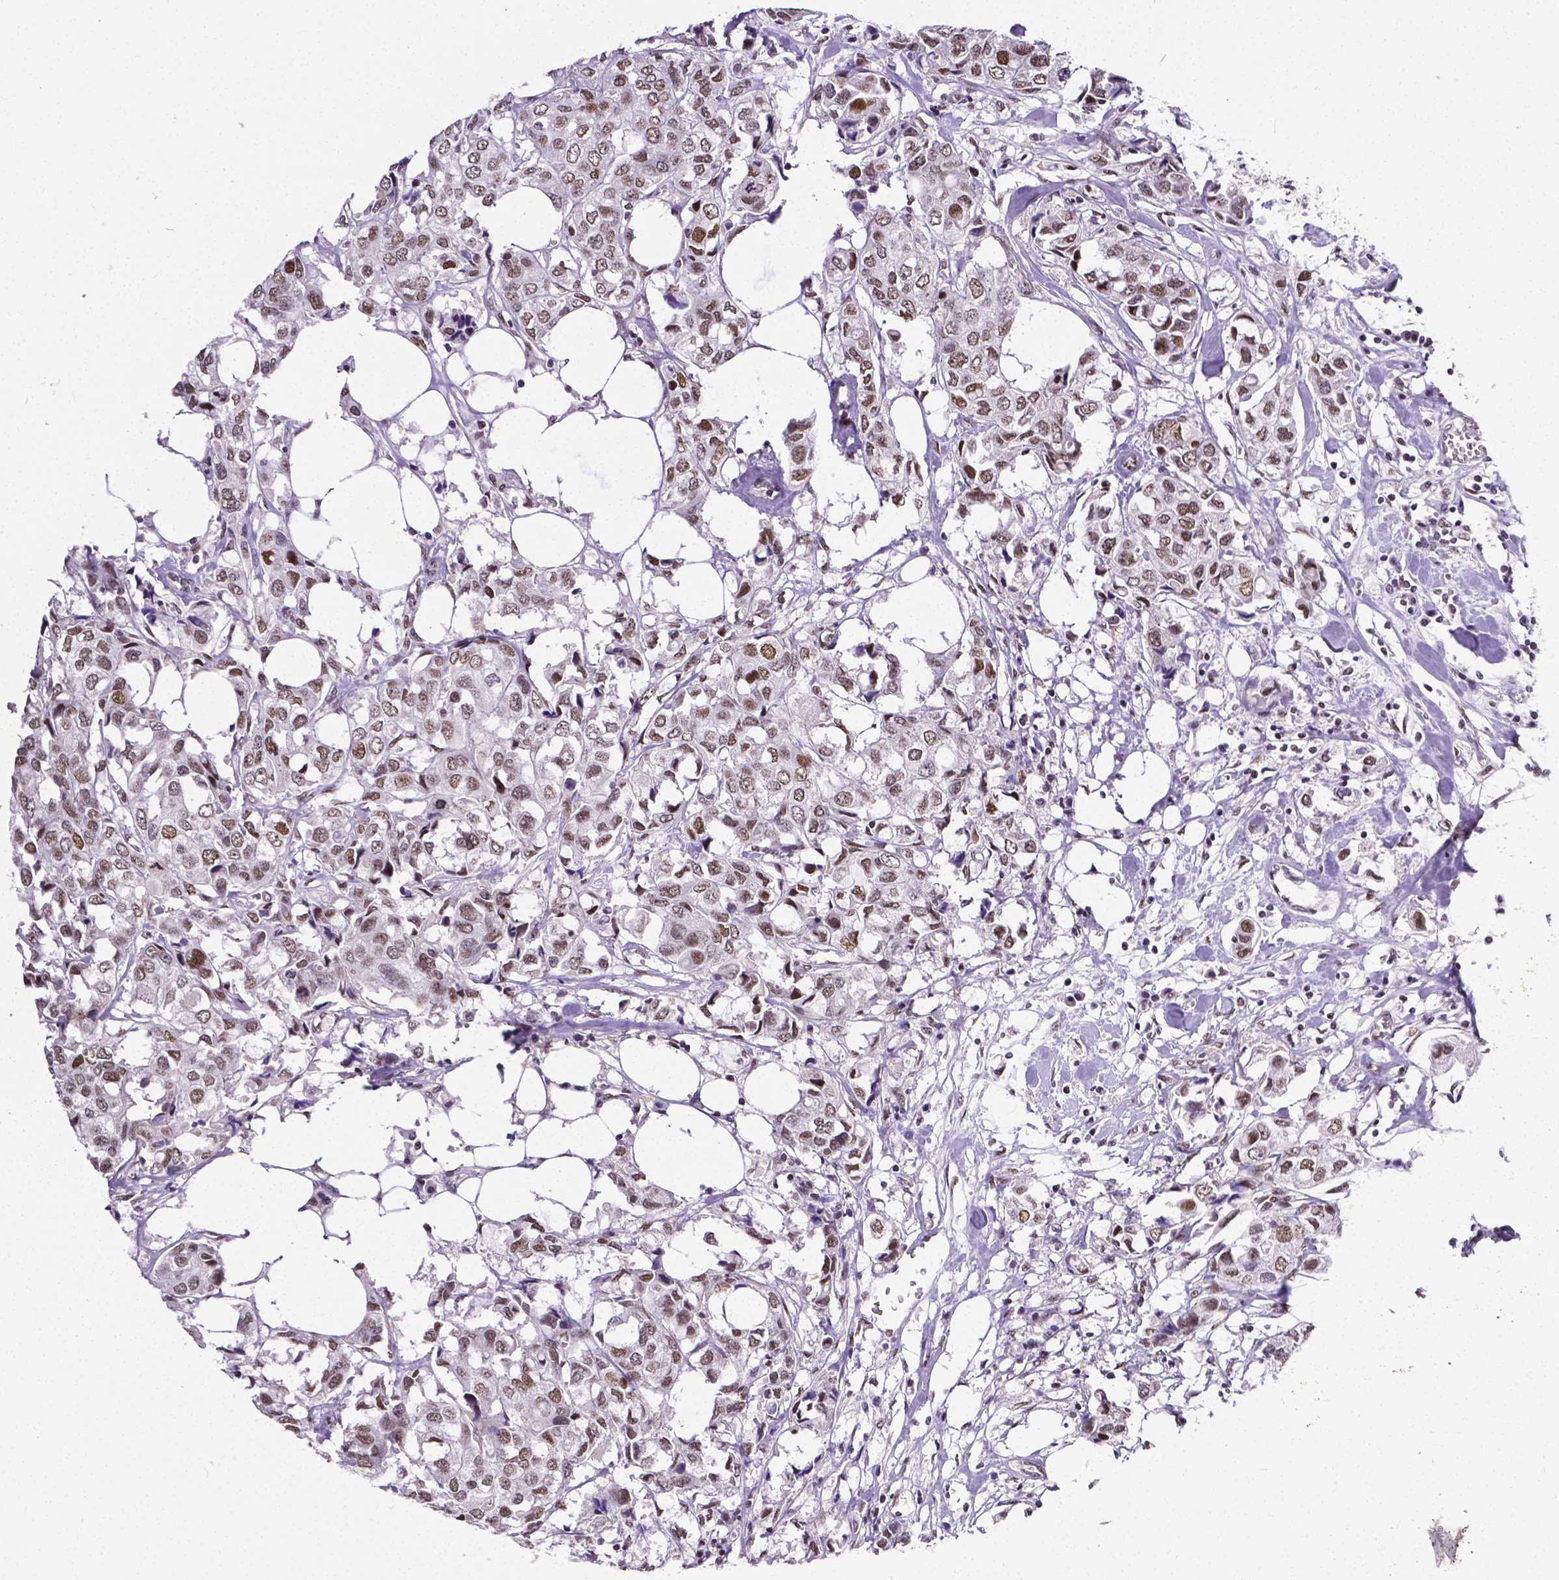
{"staining": {"intensity": "moderate", "quantity": ">75%", "location": "nuclear"}, "tissue": "breast cancer", "cell_type": "Tumor cells", "image_type": "cancer", "snomed": [{"axis": "morphology", "description": "Duct carcinoma"}, {"axis": "topography", "description": "Breast"}], "caption": "A photomicrograph of breast intraductal carcinoma stained for a protein exhibits moderate nuclear brown staining in tumor cells.", "gene": "REST", "patient": {"sex": "female", "age": 80}}